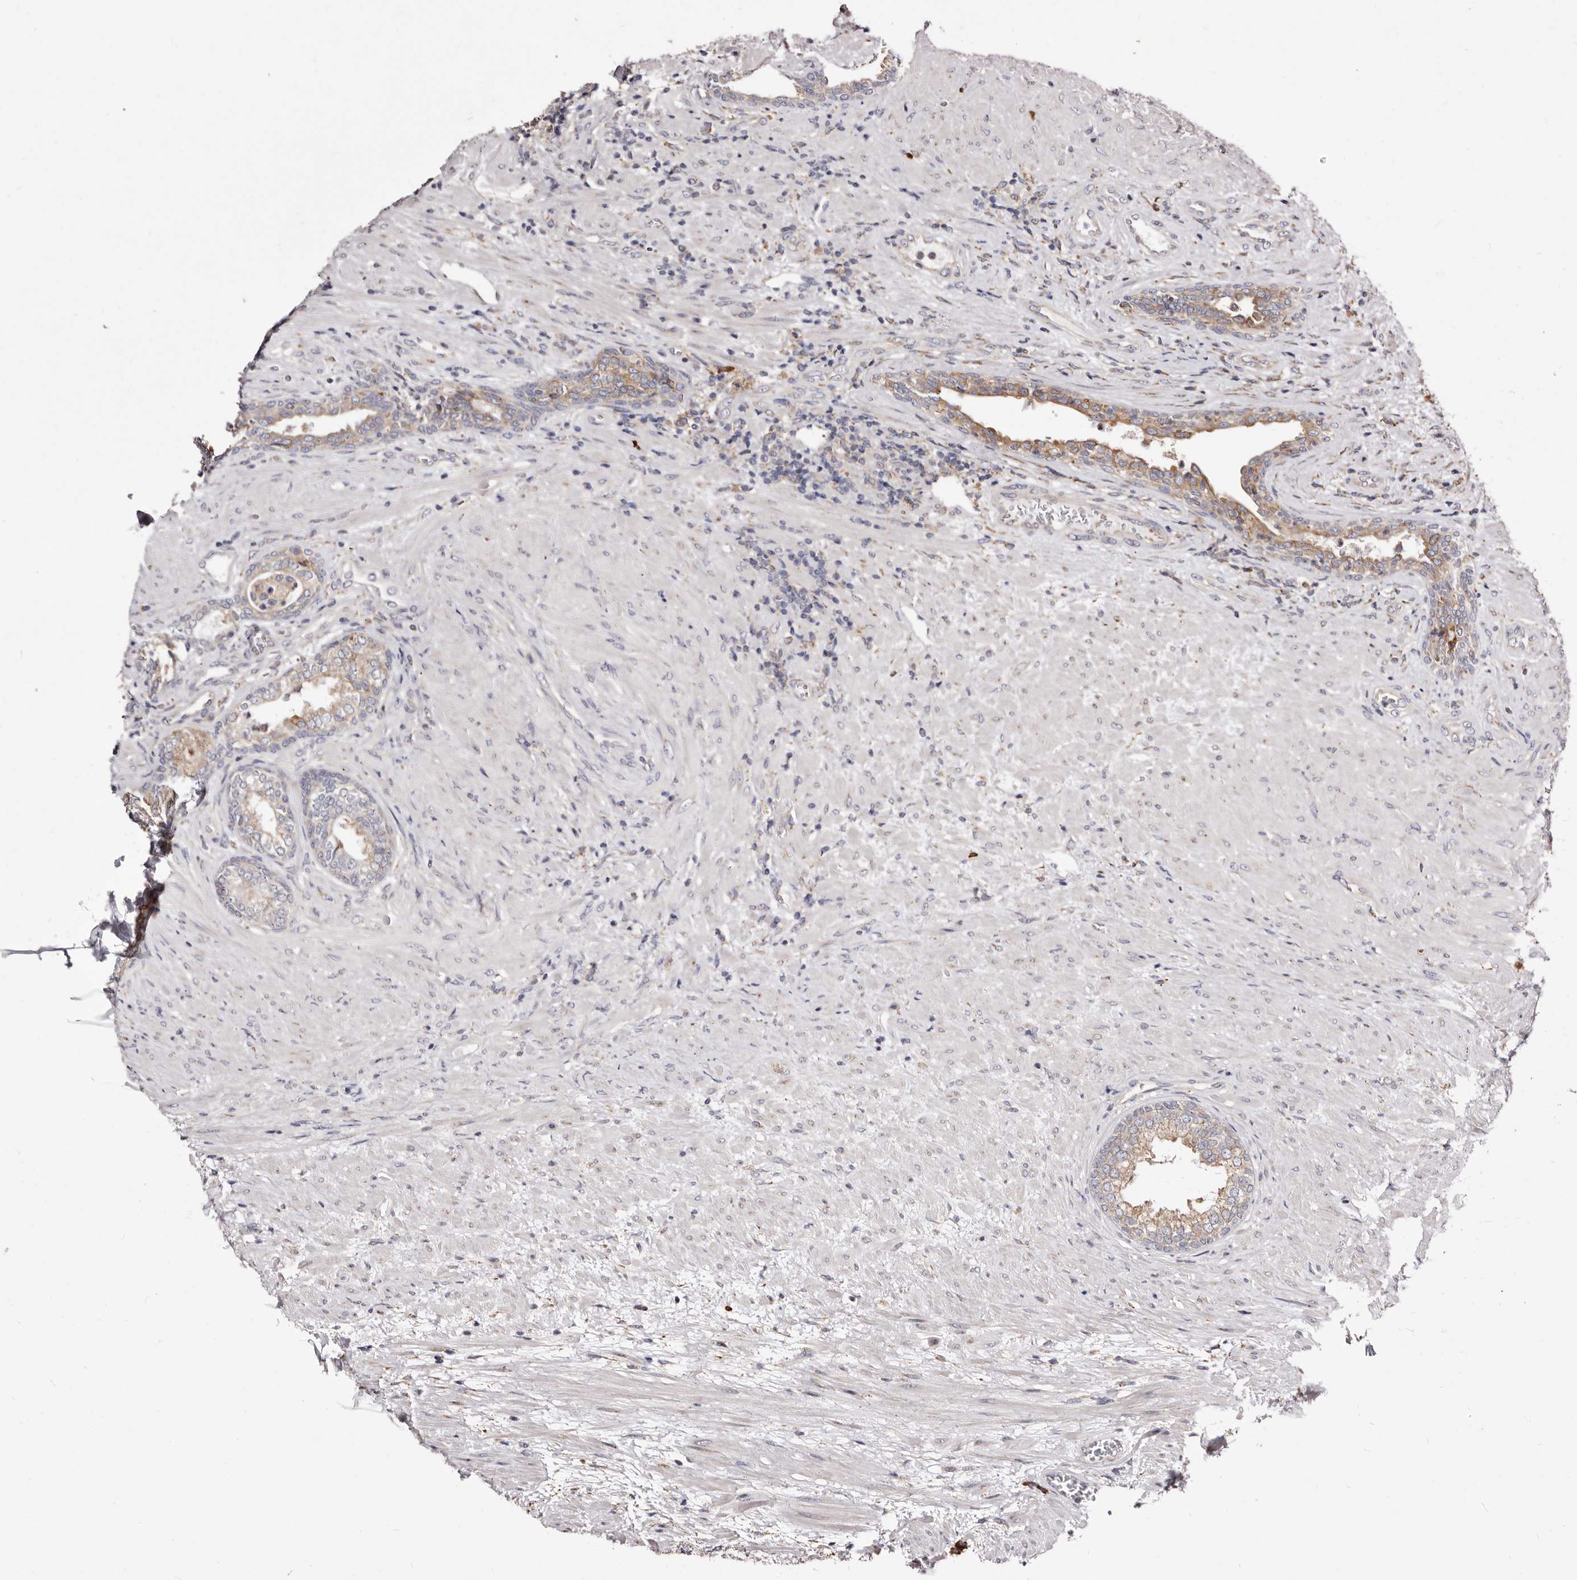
{"staining": {"intensity": "moderate", "quantity": "25%-75%", "location": "cytoplasmic/membranous"}, "tissue": "prostate", "cell_type": "Glandular cells", "image_type": "normal", "snomed": [{"axis": "morphology", "description": "Normal tissue, NOS"}, {"axis": "topography", "description": "Prostate"}], "caption": "High-power microscopy captured an immunohistochemistry micrograph of unremarkable prostate, revealing moderate cytoplasmic/membranous staining in approximately 25%-75% of glandular cells. The protein of interest is stained brown, and the nuclei are stained in blue (DAB (3,3'-diaminobenzidine) IHC with brightfield microscopy, high magnification).", "gene": "ACBD6", "patient": {"sex": "male", "age": 76}}